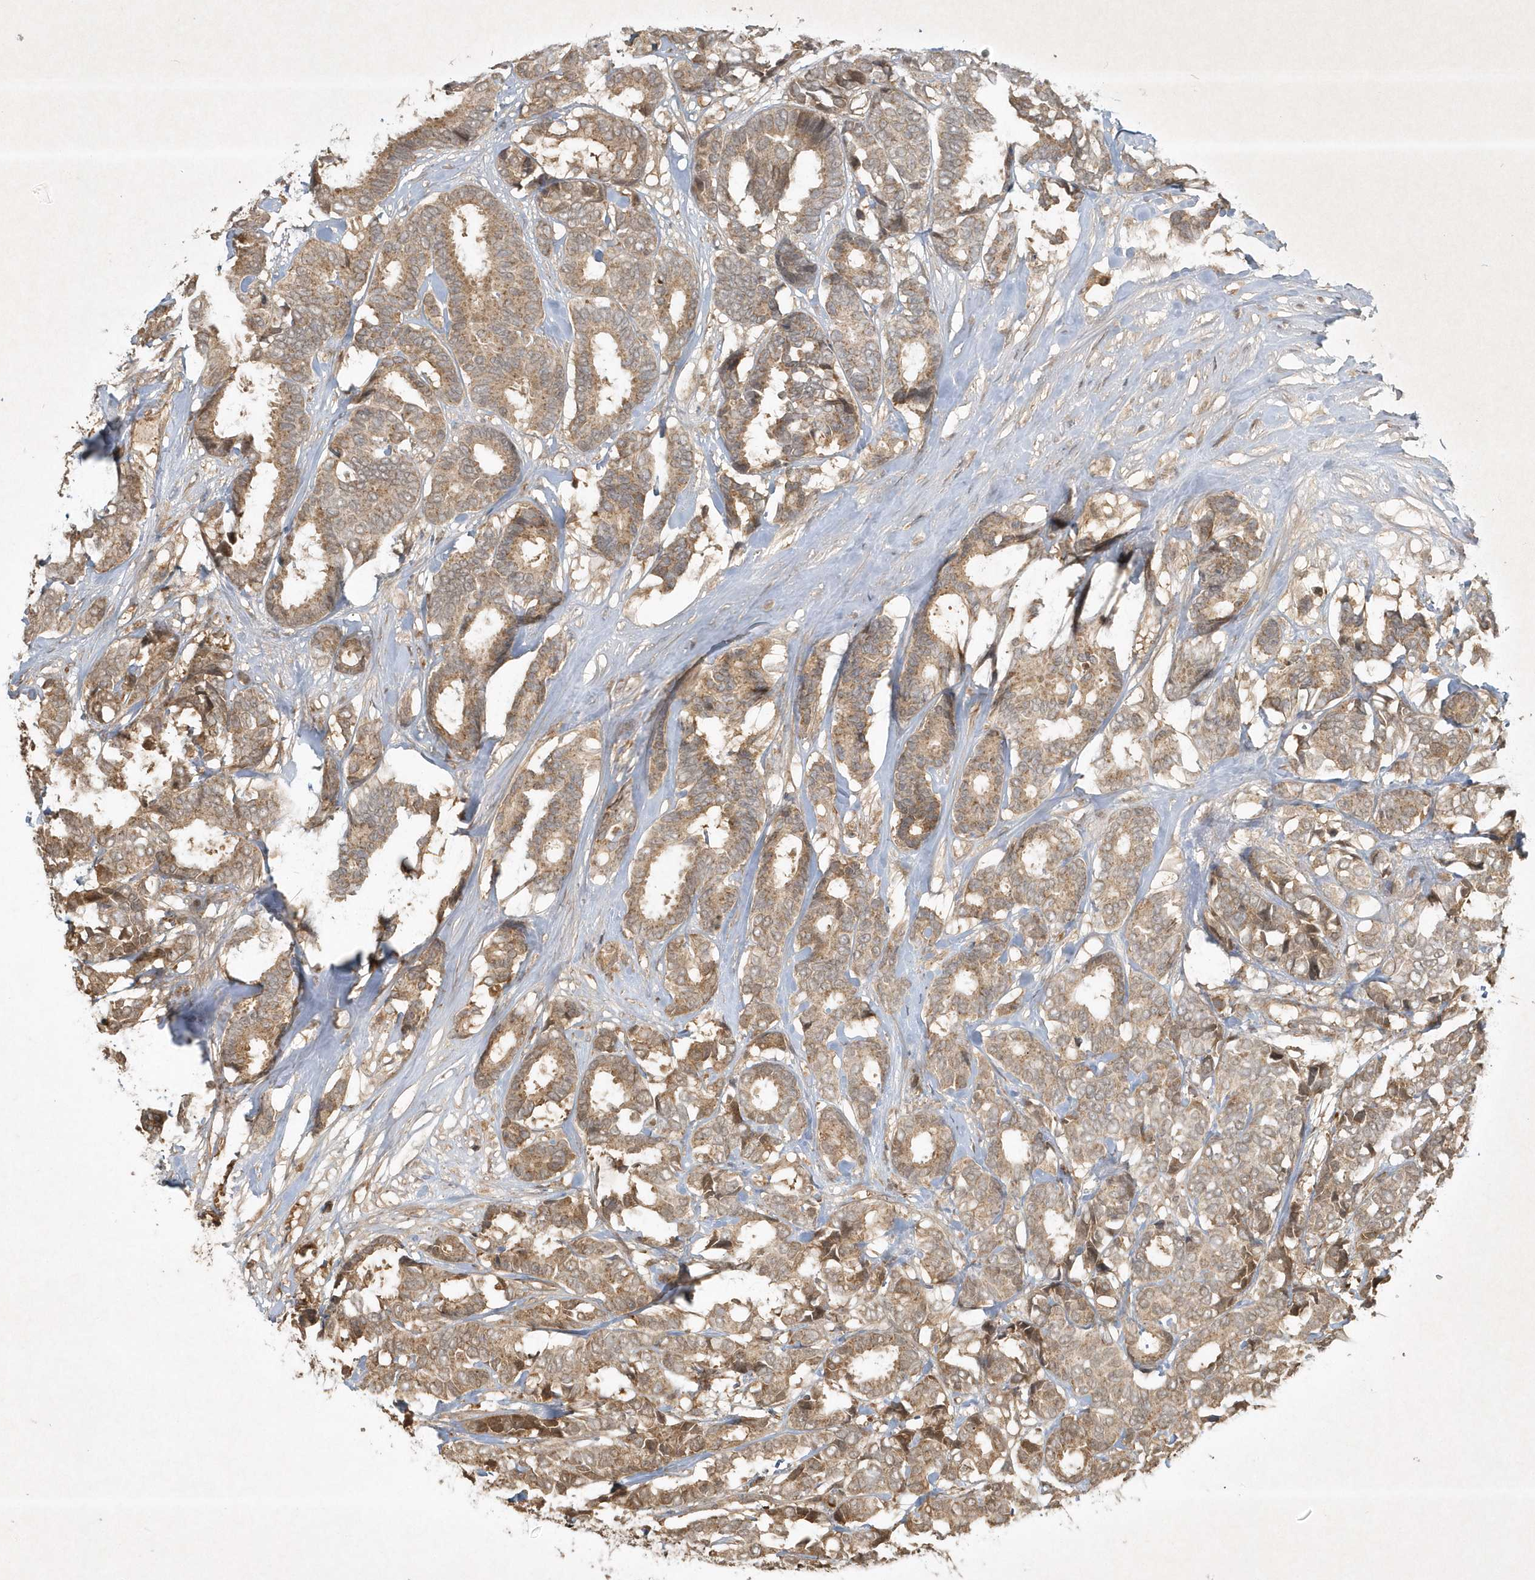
{"staining": {"intensity": "moderate", "quantity": ">75%", "location": "cytoplasmic/membranous"}, "tissue": "breast cancer", "cell_type": "Tumor cells", "image_type": "cancer", "snomed": [{"axis": "morphology", "description": "Duct carcinoma"}, {"axis": "topography", "description": "Breast"}], "caption": "A brown stain shows moderate cytoplasmic/membranous positivity of a protein in human breast cancer (invasive ductal carcinoma) tumor cells. The staining is performed using DAB brown chromogen to label protein expression. The nuclei are counter-stained blue using hematoxylin.", "gene": "PLTP", "patient": {"sex": "female", "age": 87}}